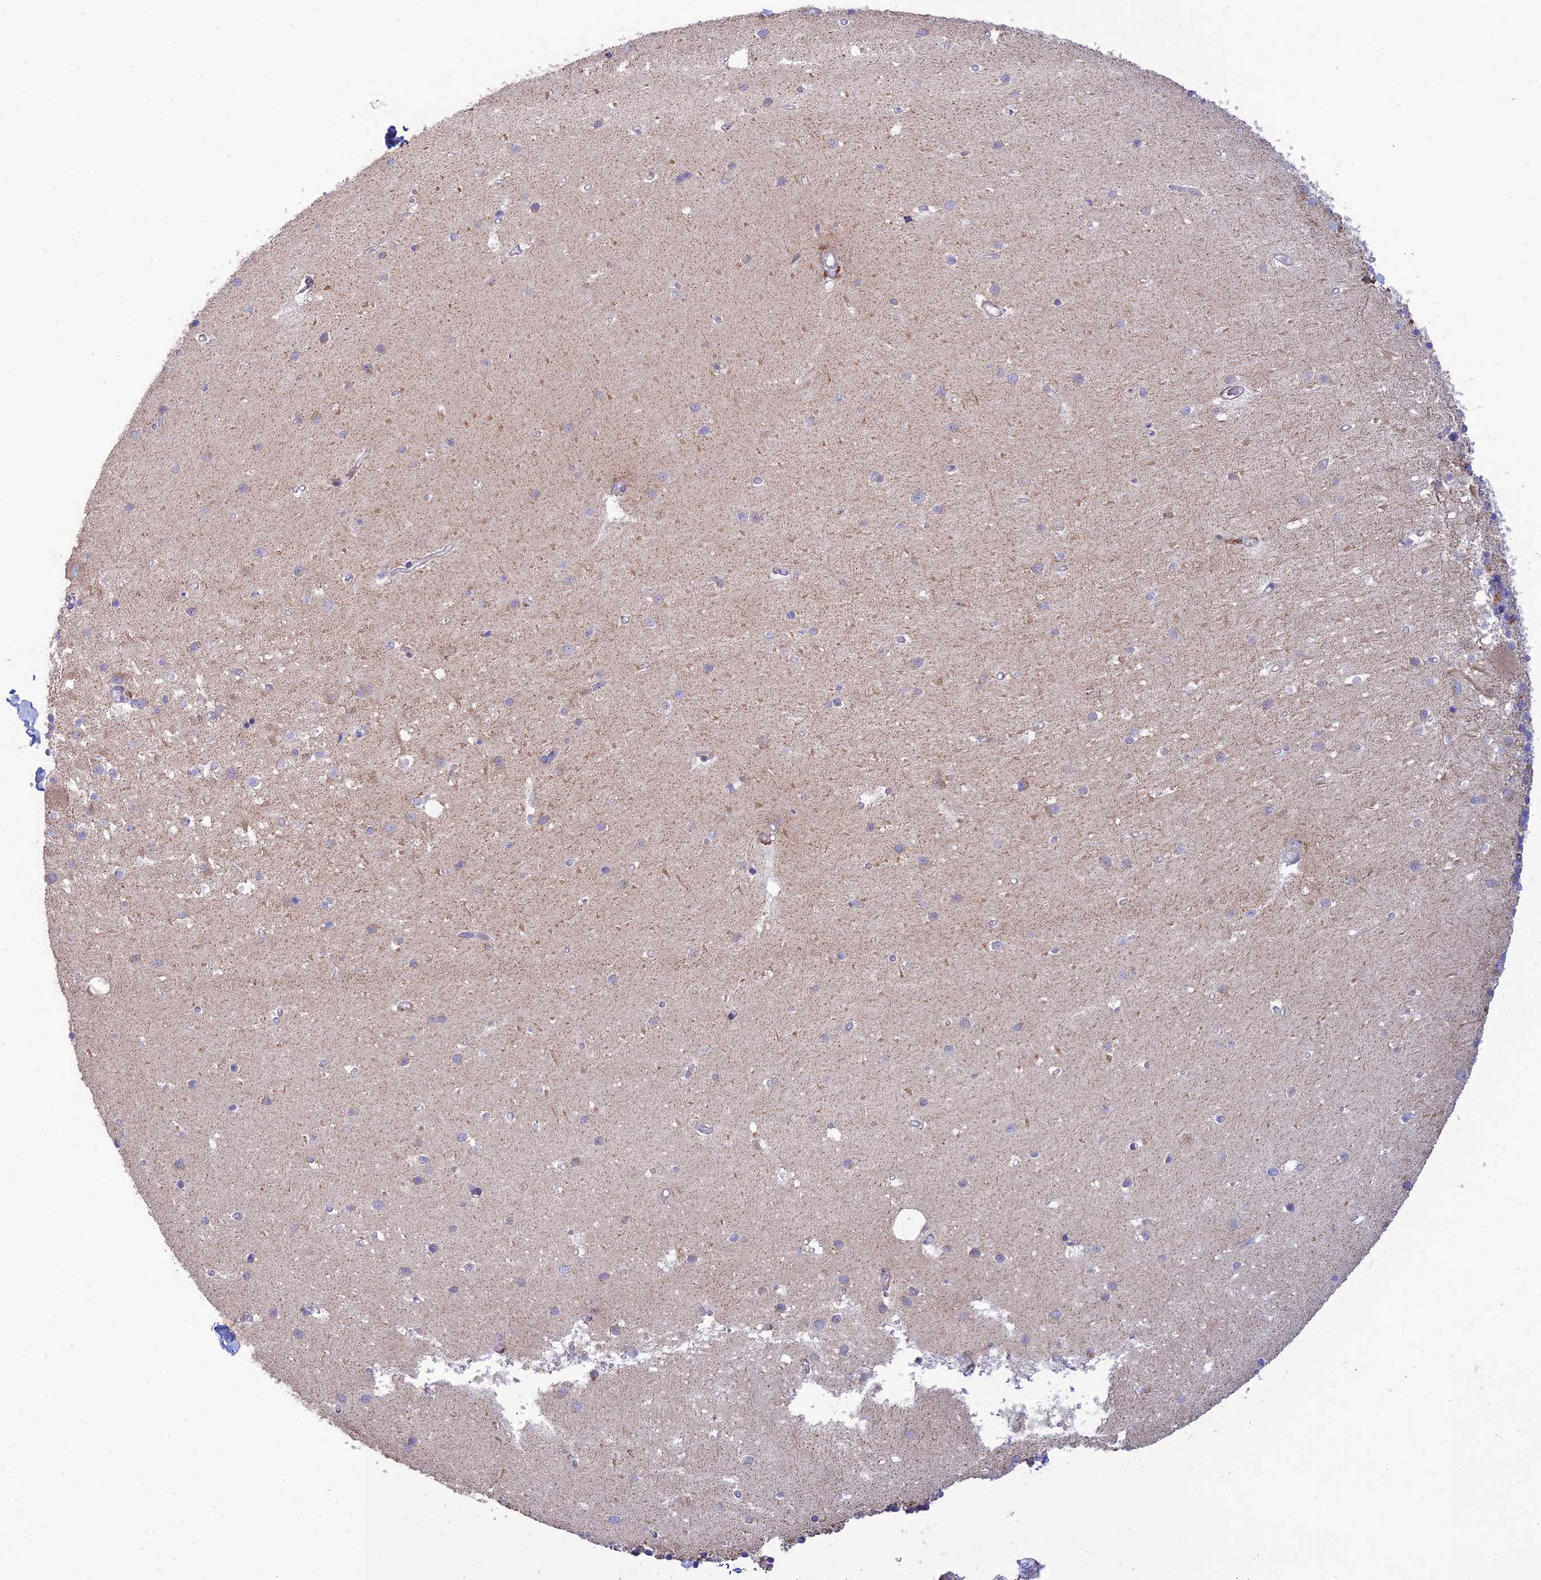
{"staining": {"intensity": "weak", "quantity": "25%-75%", "location": "cytoplasmic/membranous"}, "tissue": "cerebellum", "cell_type": "Cells in granular layer", "image_type": "normal", "snomed": [{"axis": "morphology", "description": "Normal tissue, NOS"}, {"axis": "topography", "description": "Cerebellum"}], "caption": "Brown immunohistochemical staining in unremarkable cerebellum displays weak cytoplasmic/membranous positivity in approximately 25%-75% of cells in granular layer. (DAB (3,3'-diaminobenzidine) IHC with brightfield microscopy, high magnification).", "gene": "RCN3", "patient": {"sex": "male", "age": 54}}